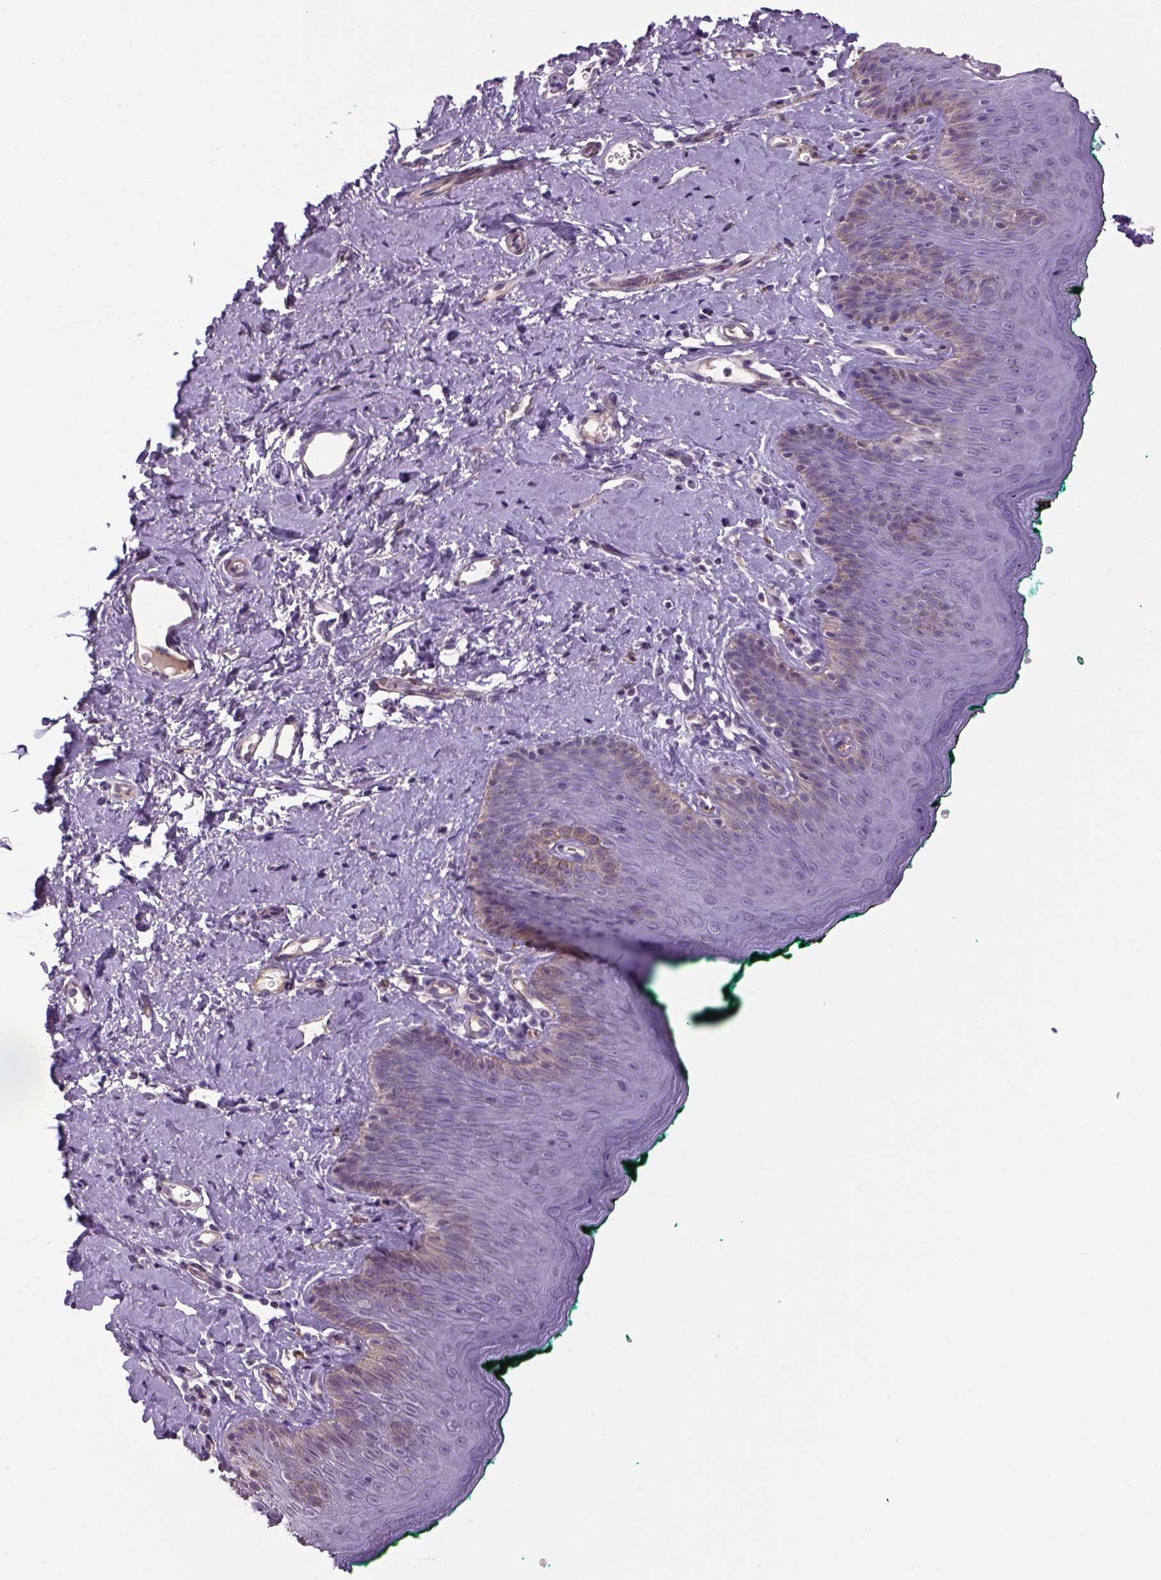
{"staining": {"intensity": "negative", "quantity": "none", "location": "none"}, "tissue": "skin", "cell_type": "Epidermal cells", "image_type": "normal", "snomed": [{"axis": "morphology", "description": "Normal tissue, NOS"}, {"axis": "topography", "description": "Vulva"}], "caption": "Human skin stained for a protein using immunohistochemistry (IHC) shows no positivity in epidermal cells.", "gene": "PRRT1", "patient": {"sex": "female", "age": 66}}